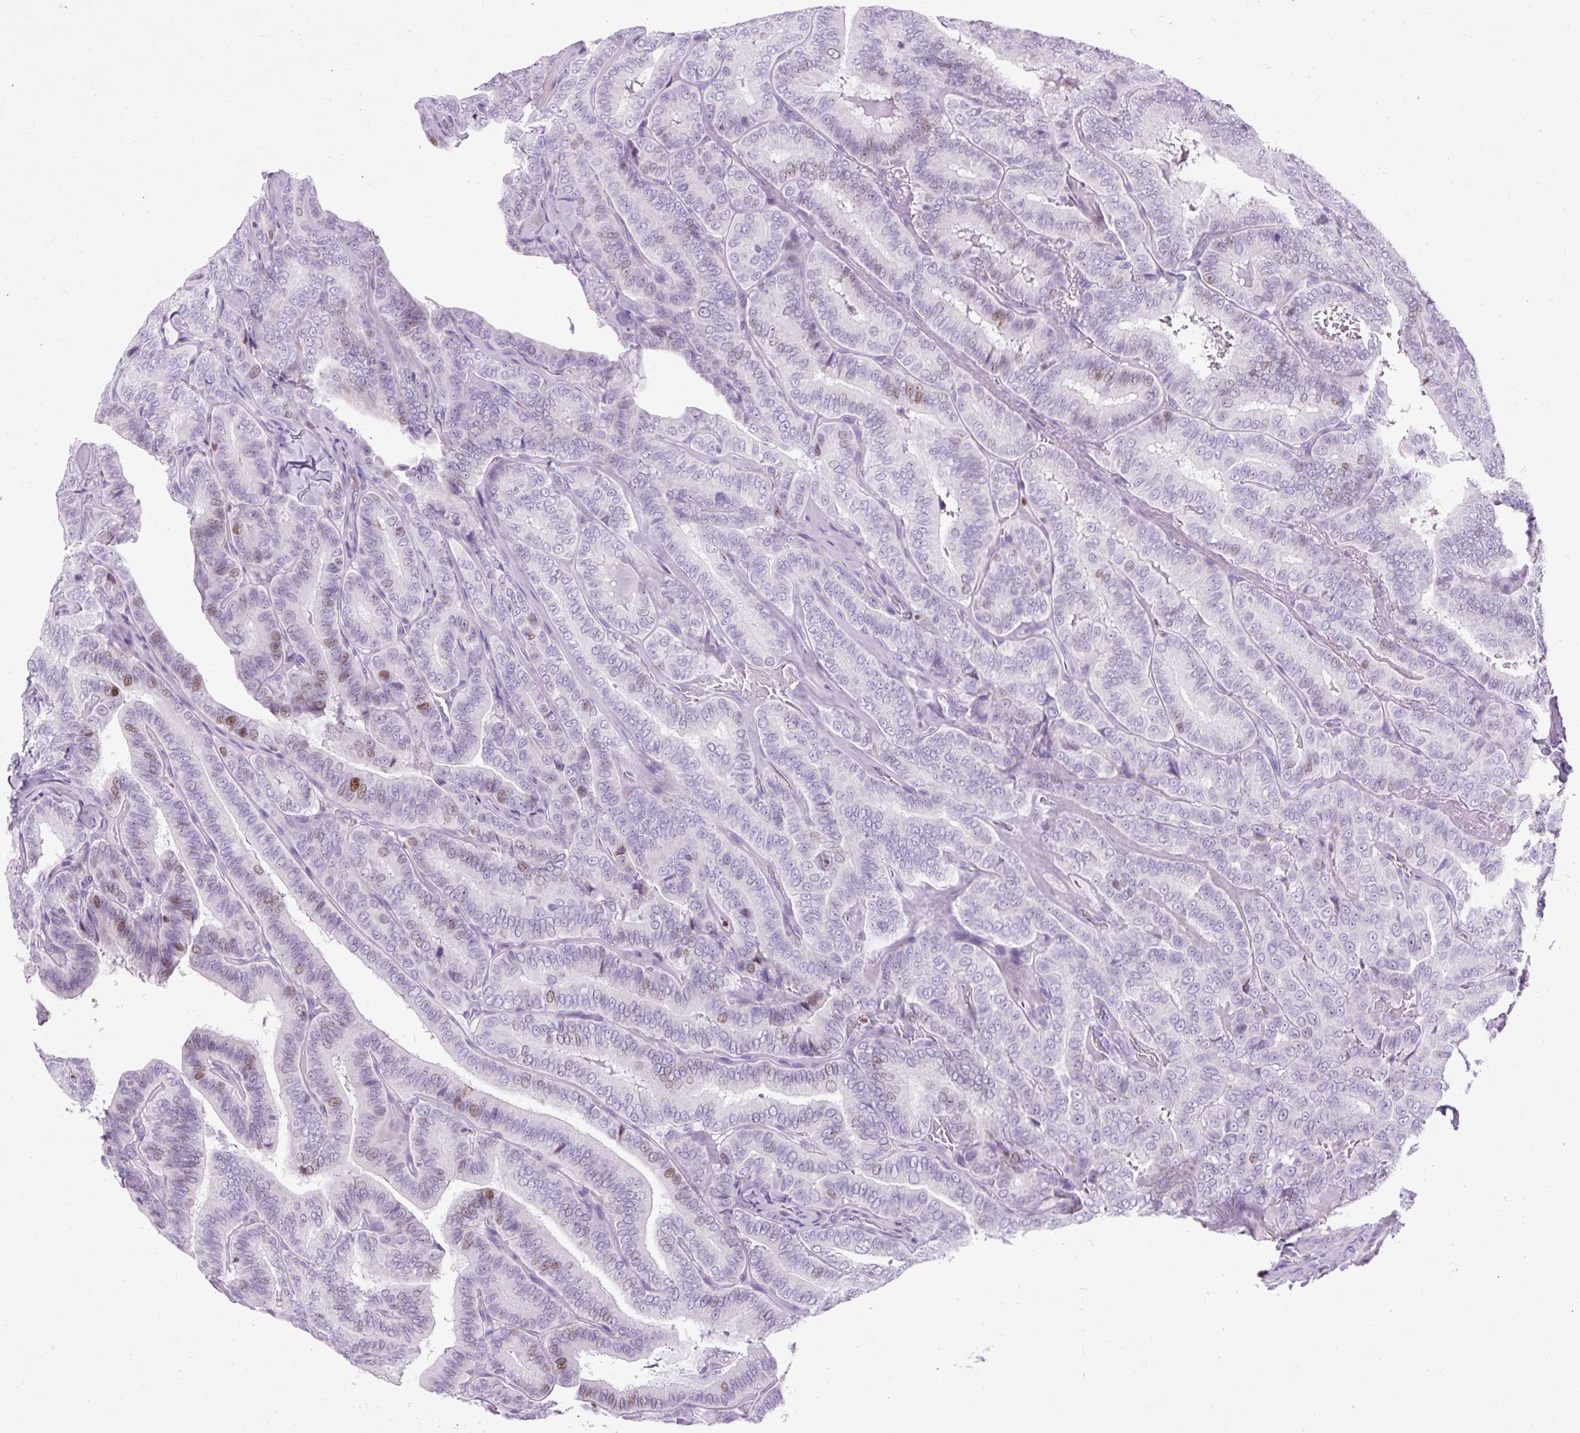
{"staining": {"intensity": "moderate", "quantity": "<25%", "location": "nuclear"}, "tissue": "thyroid cancer", "cell_type": "Tumor cells", "image_type": "cancer", "snomed": [{"axis": "morphology", "description": "Papillary adenocarcinoma, NOS"}, {"axis": "topography", "description": "Thyroid gland"}], "caption": "IHC of human thyroid papillary adenocarcinoma reveals low levels of moderate nuclear staining in approximately <25% of tumor cells. (DAB (3,3'-diaminobenzidine) IHC, brown staining for protein, blue staining for nuclei).", "gene": "SPC24", "patient": {"sex": "male", "age": 61}}